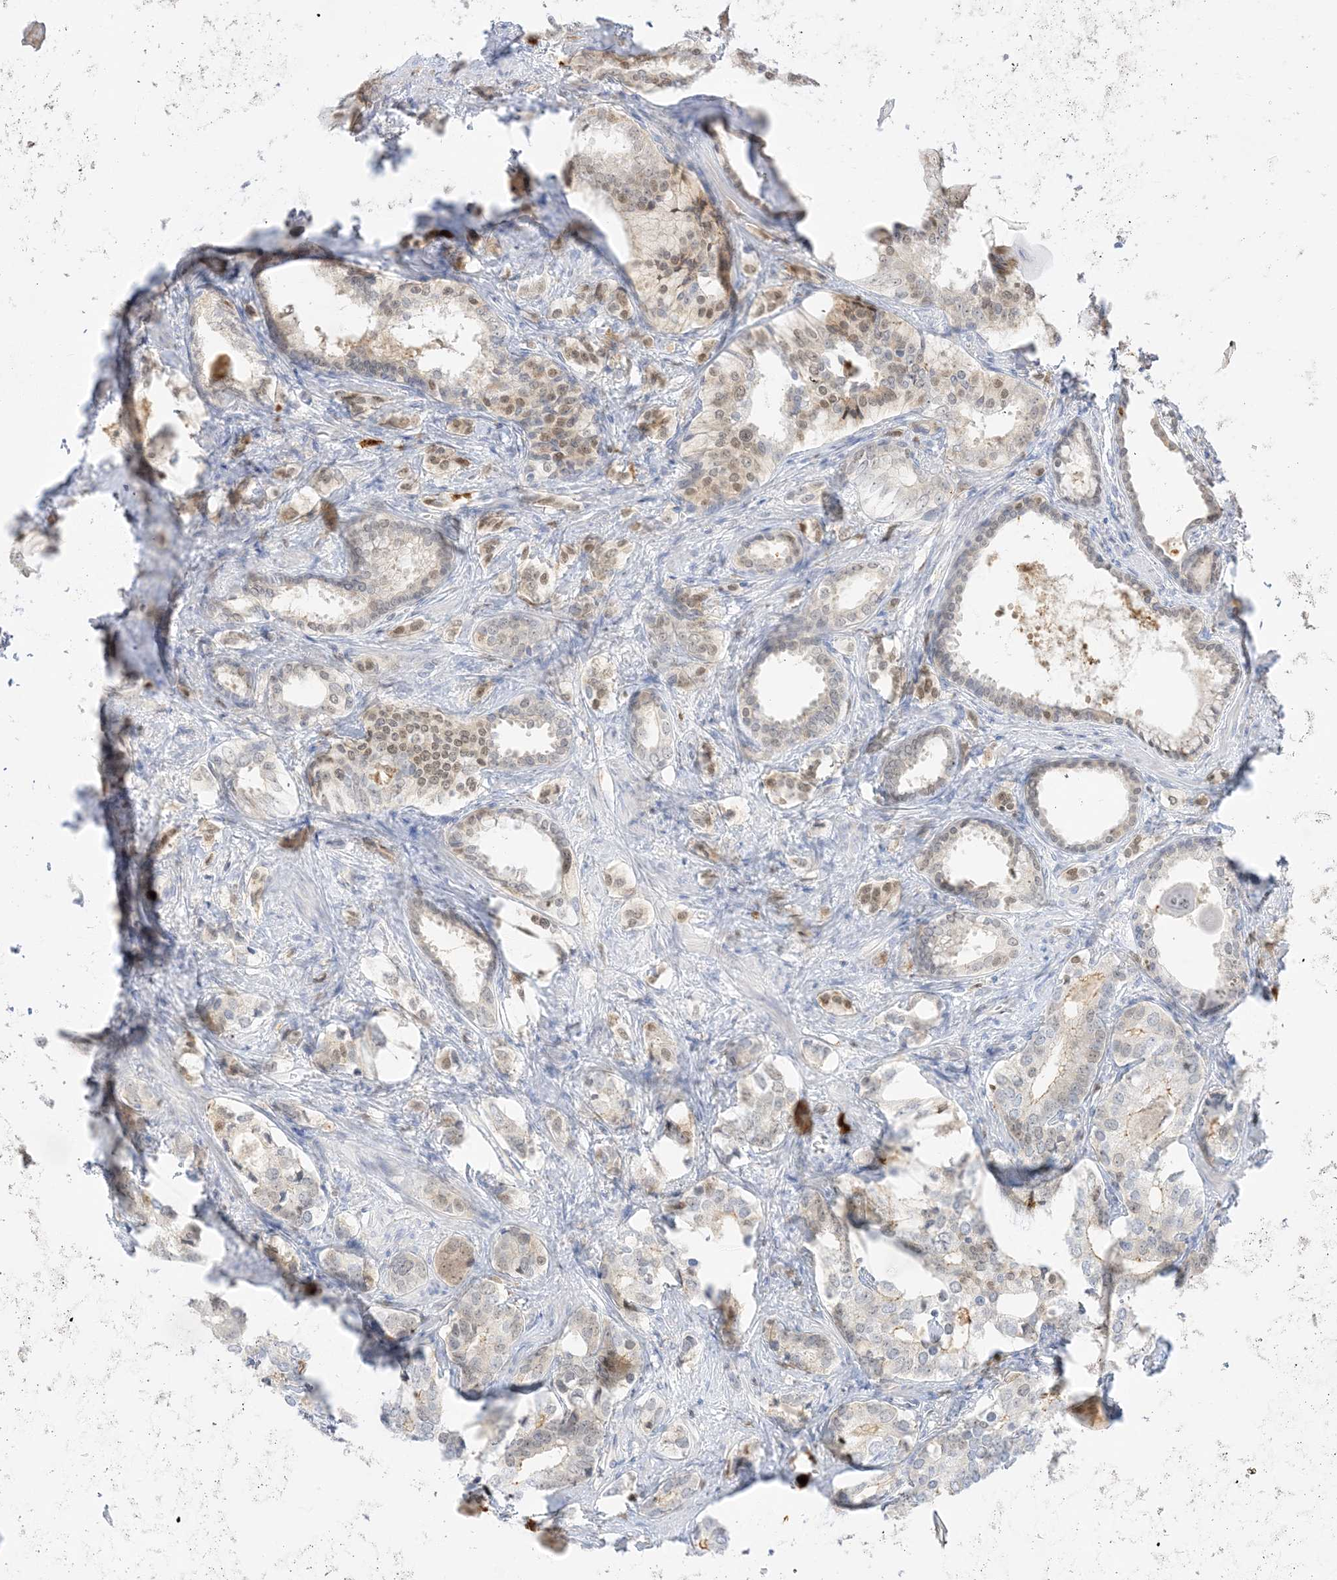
{"staining": {"intensity": "moderate", "quantity": ">75%", "location": "cytoplasmic/membranous,nuclear"}, "tissue": "prostate cancer", "cell_type": "Tumor cells", "image_type": "cancer", "snomed": [{"axis": "morphology", "description": "Adenocarcinoma, High grade"}, {"axis": "topography", "description": "Prostate"}], "caption": "This image displays immunohistochemistry staining of prostate cancer (high-grade adenocarcinoma), with medium moderate cytoplasmic/membranous and nuclear positivity in about >75% of tumor cells.", "gene": "GCA", "patient": {"sex": "male", "age": 62}}